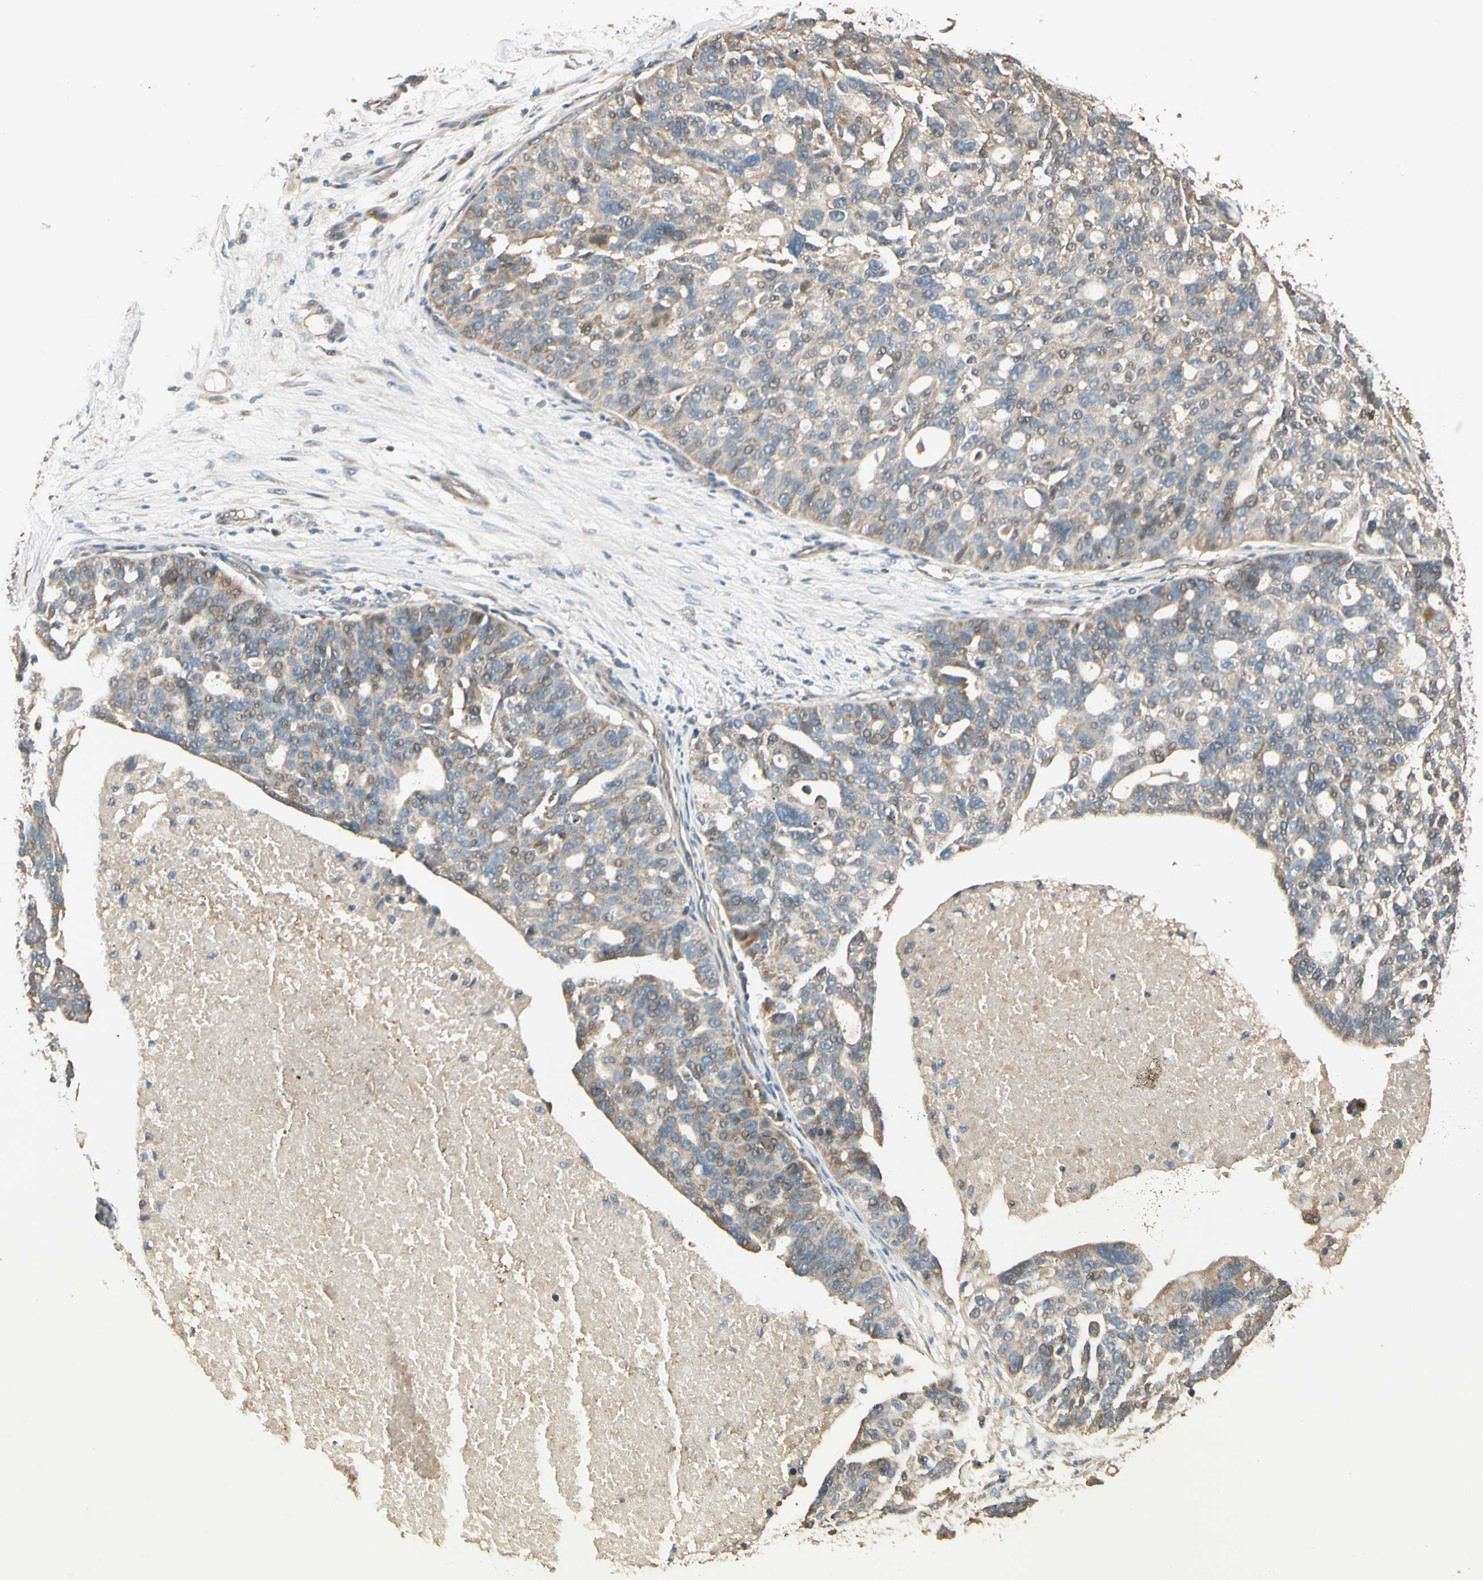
{"staining": {"intensity": "weak", "quantity": "25%-75%", "location": "cytoplasmic/membranous,nuclear"}, "tissue": "ovarian cancer", "cell_type": "Tumor cells", "image_type": "cancer", "snomed": [{"axis": "morphology", "description": "Cystadenocarcinoma, serous, NOS"}, {"axis": "topography", "description": "Ovary"}], "caption": "The photomicrograph reveals a brown stain indicating the presence of a protein in the cytoplasmic/membranous and nuclear of tumor cells in serous cystadenocarcinoma (ovarian).", "gene": "TNFRSF21", "patient": {"sex": "female", "age": 59}}